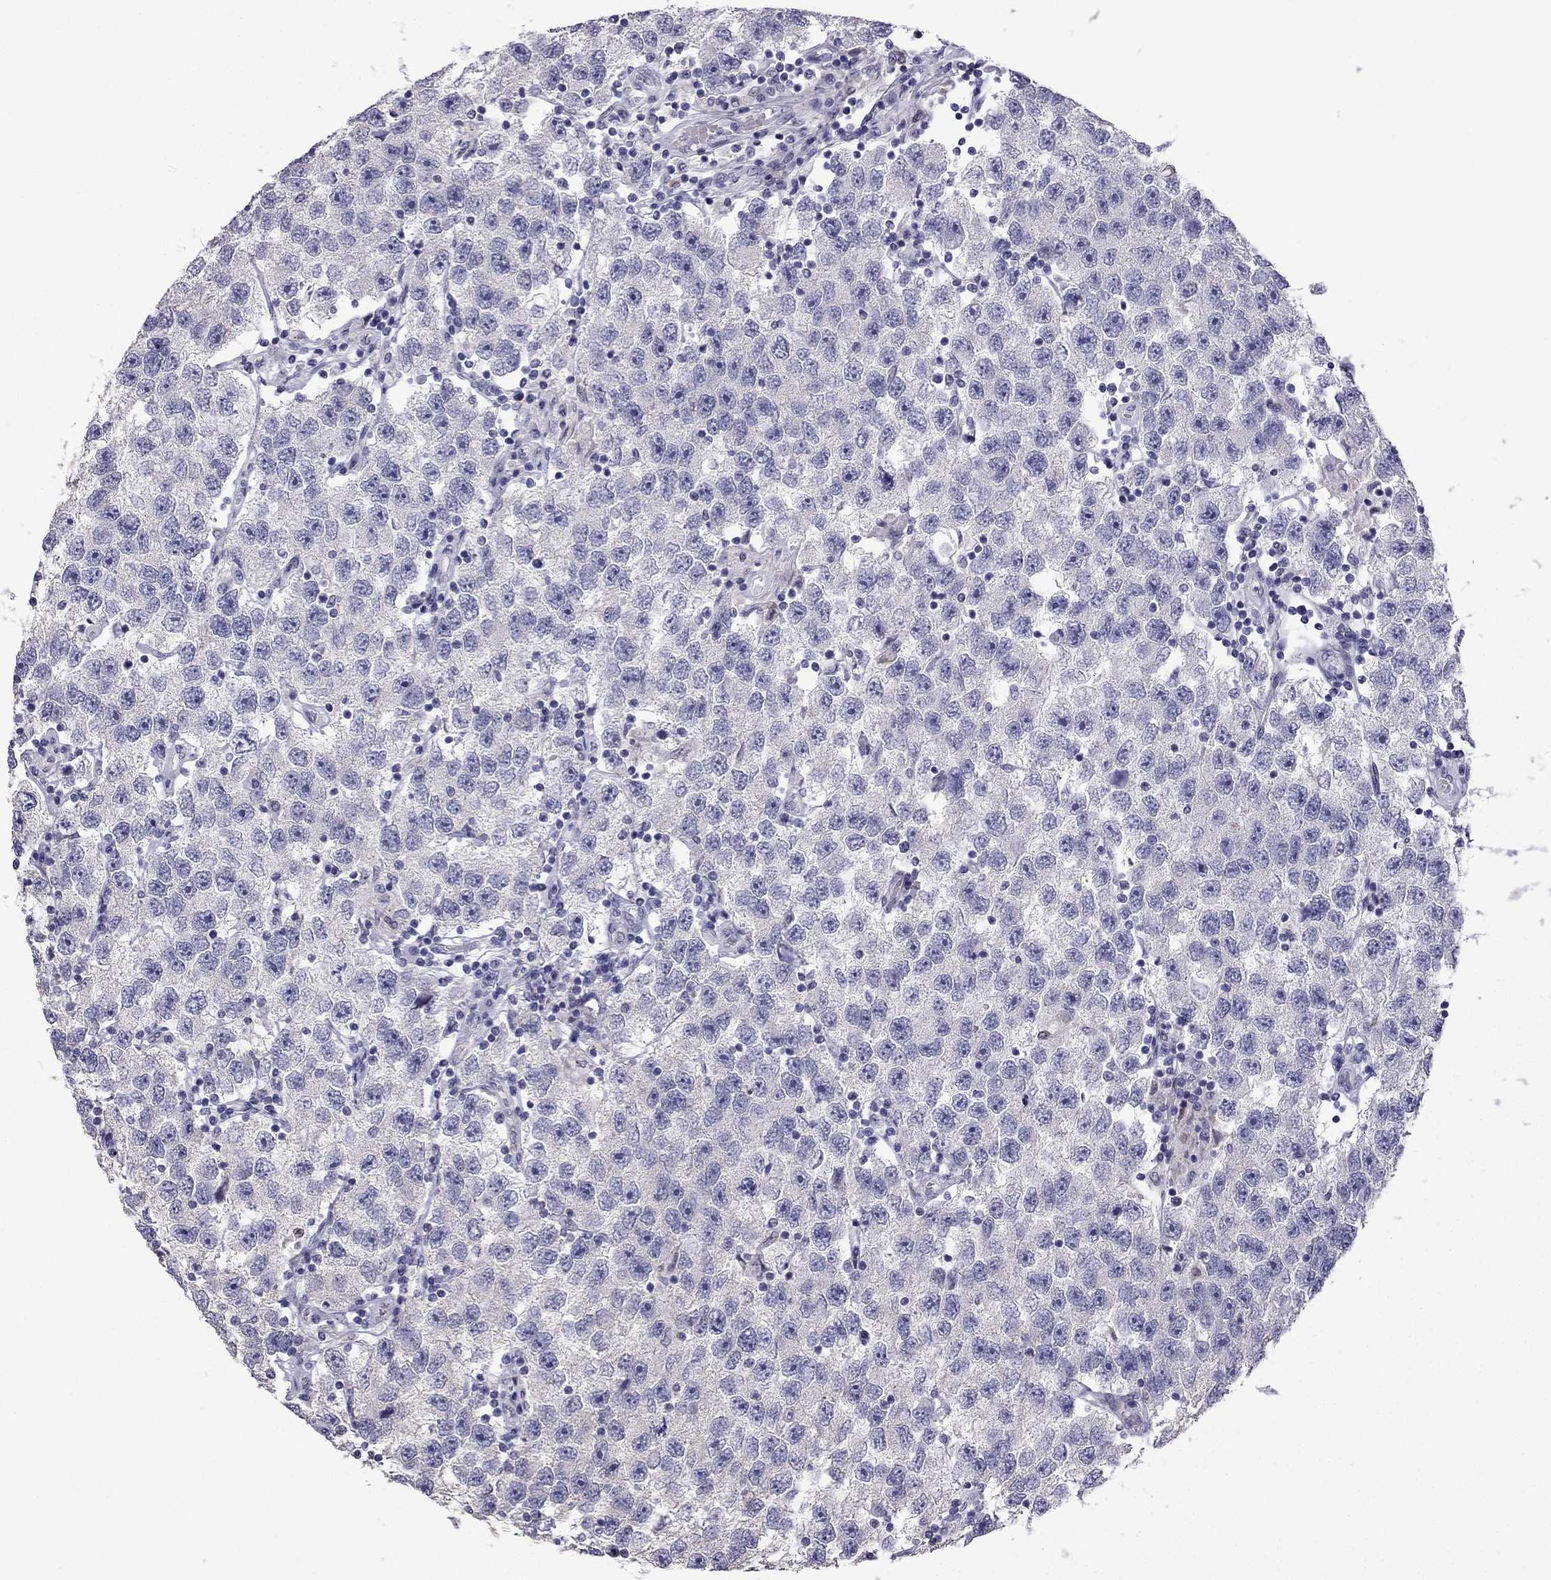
{"staining": {"intensity": "negative", "quantity": "none", "location": "none"}, "tissue": "testis cancer", "cell_type": "Tumor cells", "image_type": "cancer", "snomed": [{"axis": "morphology", "description": "Seminoma, NOS"}, {"axis": "topography", "description": "Testis"}], "caption": "An image of human testis cancer is negative for staining in tumor cells.", "gene": "CFAP70", "patient": {"sex": "male", "age": 26}}